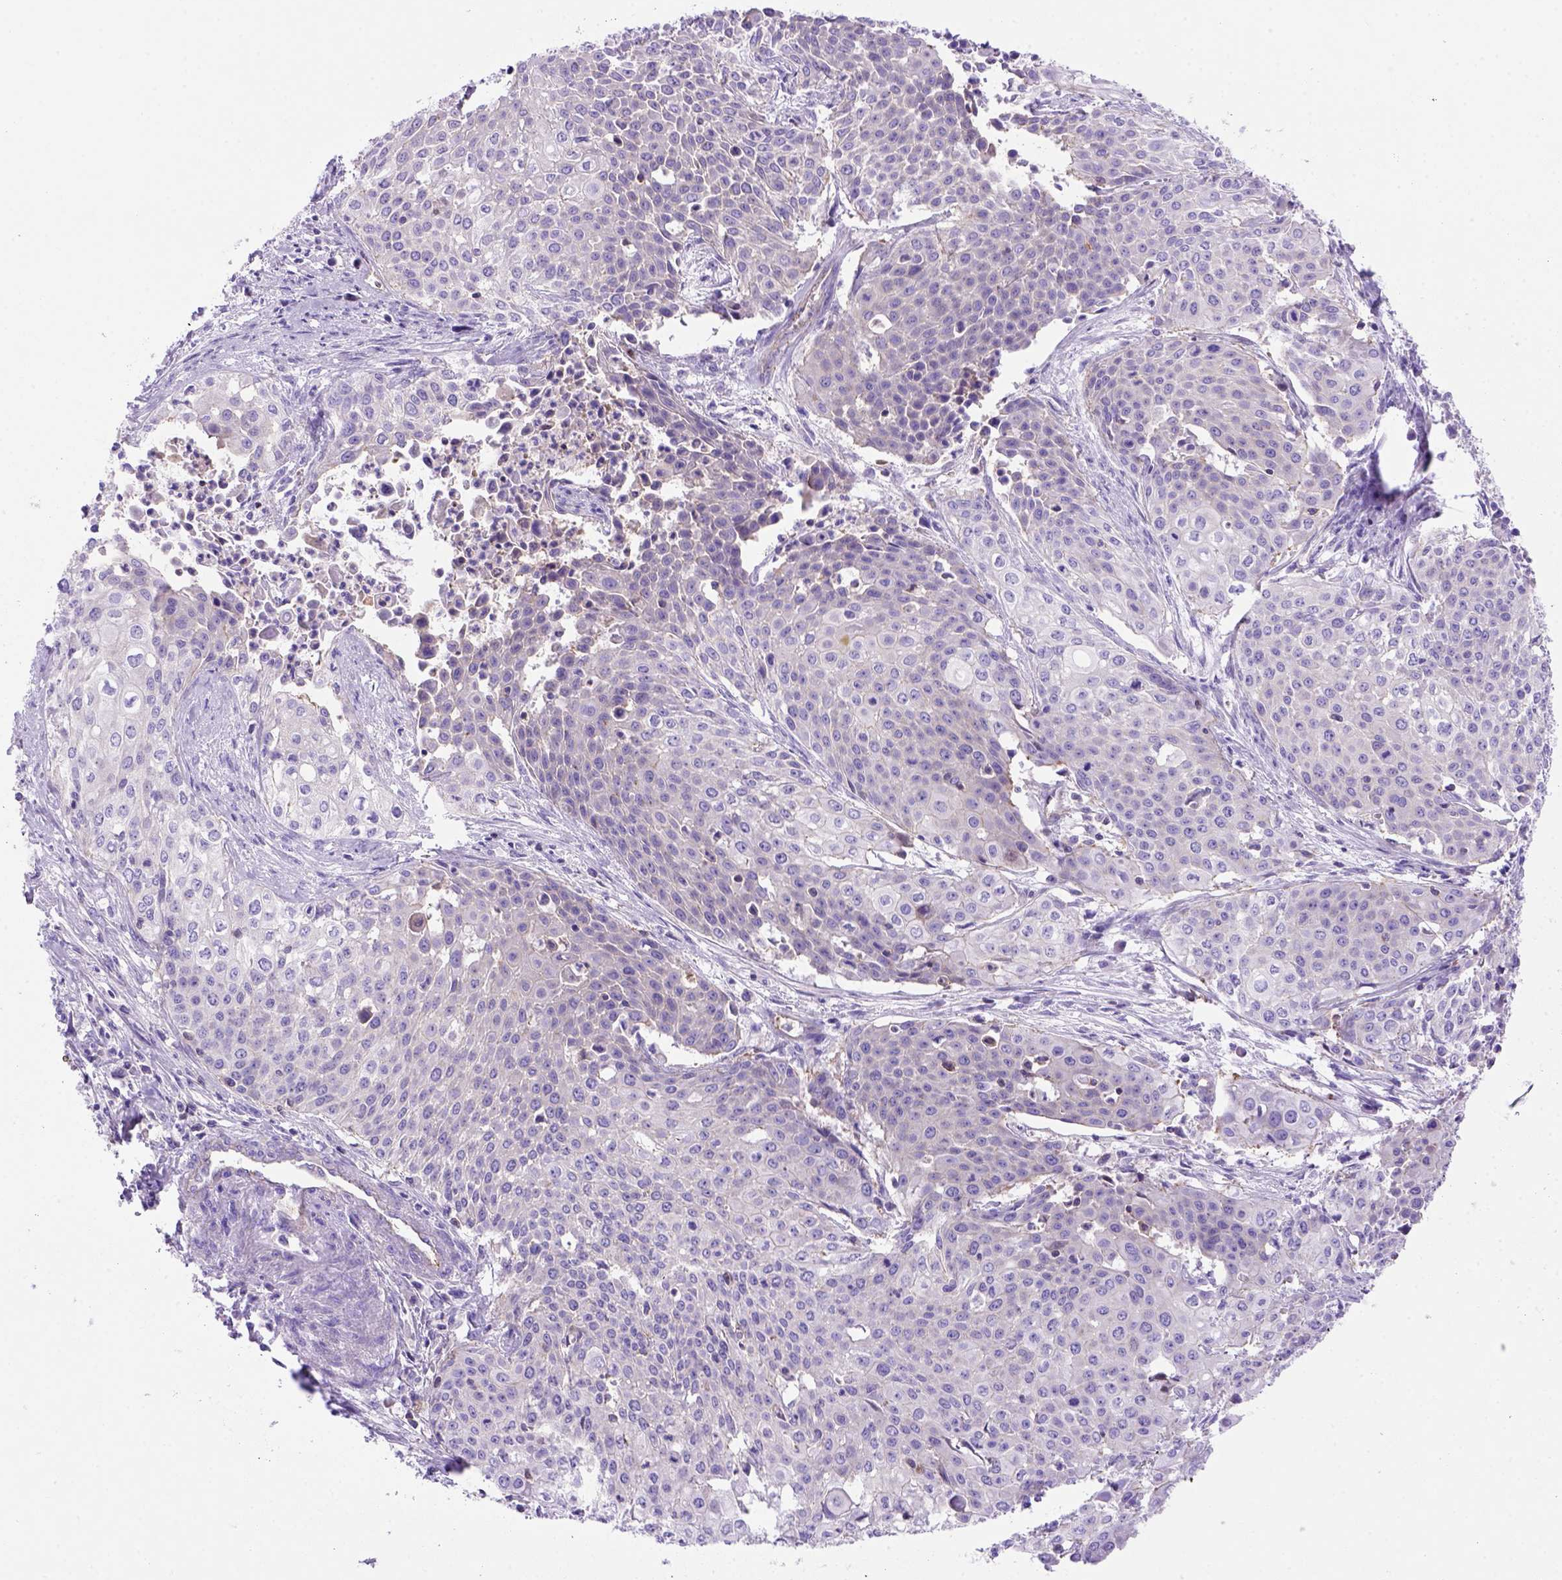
{"staining": {"intensity": "moderate", "quantity": "<25%", "location": "cytoplasmic/membranous"}, "tissue": "cervical cancer", "cell_type": "Tumor cells", "image_type": "cancer", "snomed": [{"axis": "morphology", "description": "Squamous cell carcinoma, NOS"}, {"axis": "topography", "description": "Cervix"}], "caption": "A micrograph of human cervical cancer stained for a protein demonstrates moderate cytoplasmic/membranous brown staining in tumor cells. The protein of interest is shown in brown color, while the nuclei are stained blue.", "gene": "PEX12", "patient": {"sex": "female", "age": 39}}